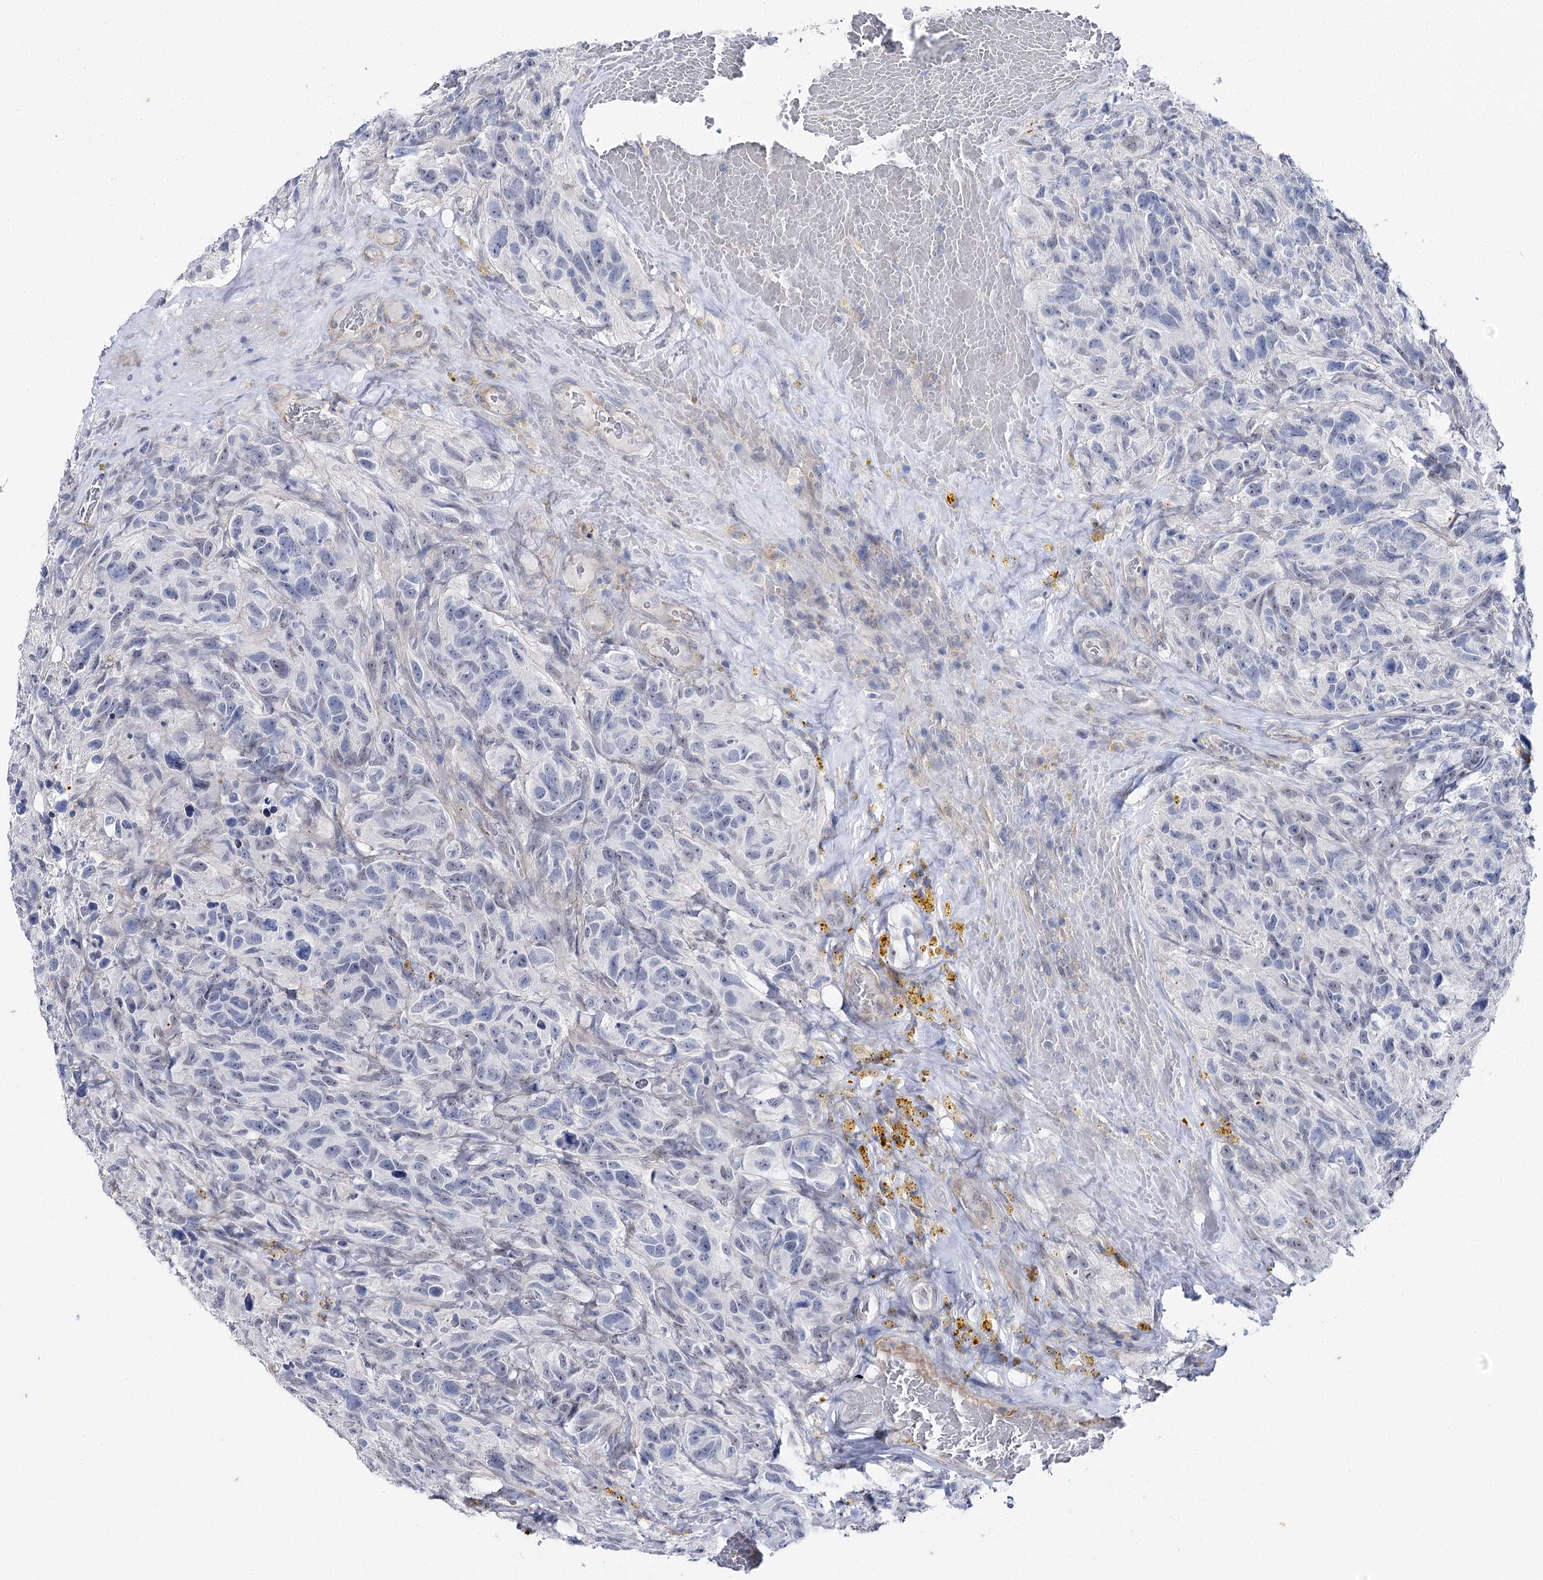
{"staining": {"intensity": "negative", "quantity": "none", "location": "none"}, "tissue": "glioma", "cell_type": "Tumor cells", "image_type": "cancer", "snomed": [{"axis": "morphology", "description": "Glioma, malignant, High grade"}, {"axis": "topography", "description": "Brain"}], "caption": "High magnification brightfield microscopy of glioma stained with DAB (3,3'-diaminobenzidine) (brown) and counterstained with hematoxylin (blue): tumor cells show no significant positivity.", "gene": "AGXT2", "patient": {"sex": "male", "age": 69}}